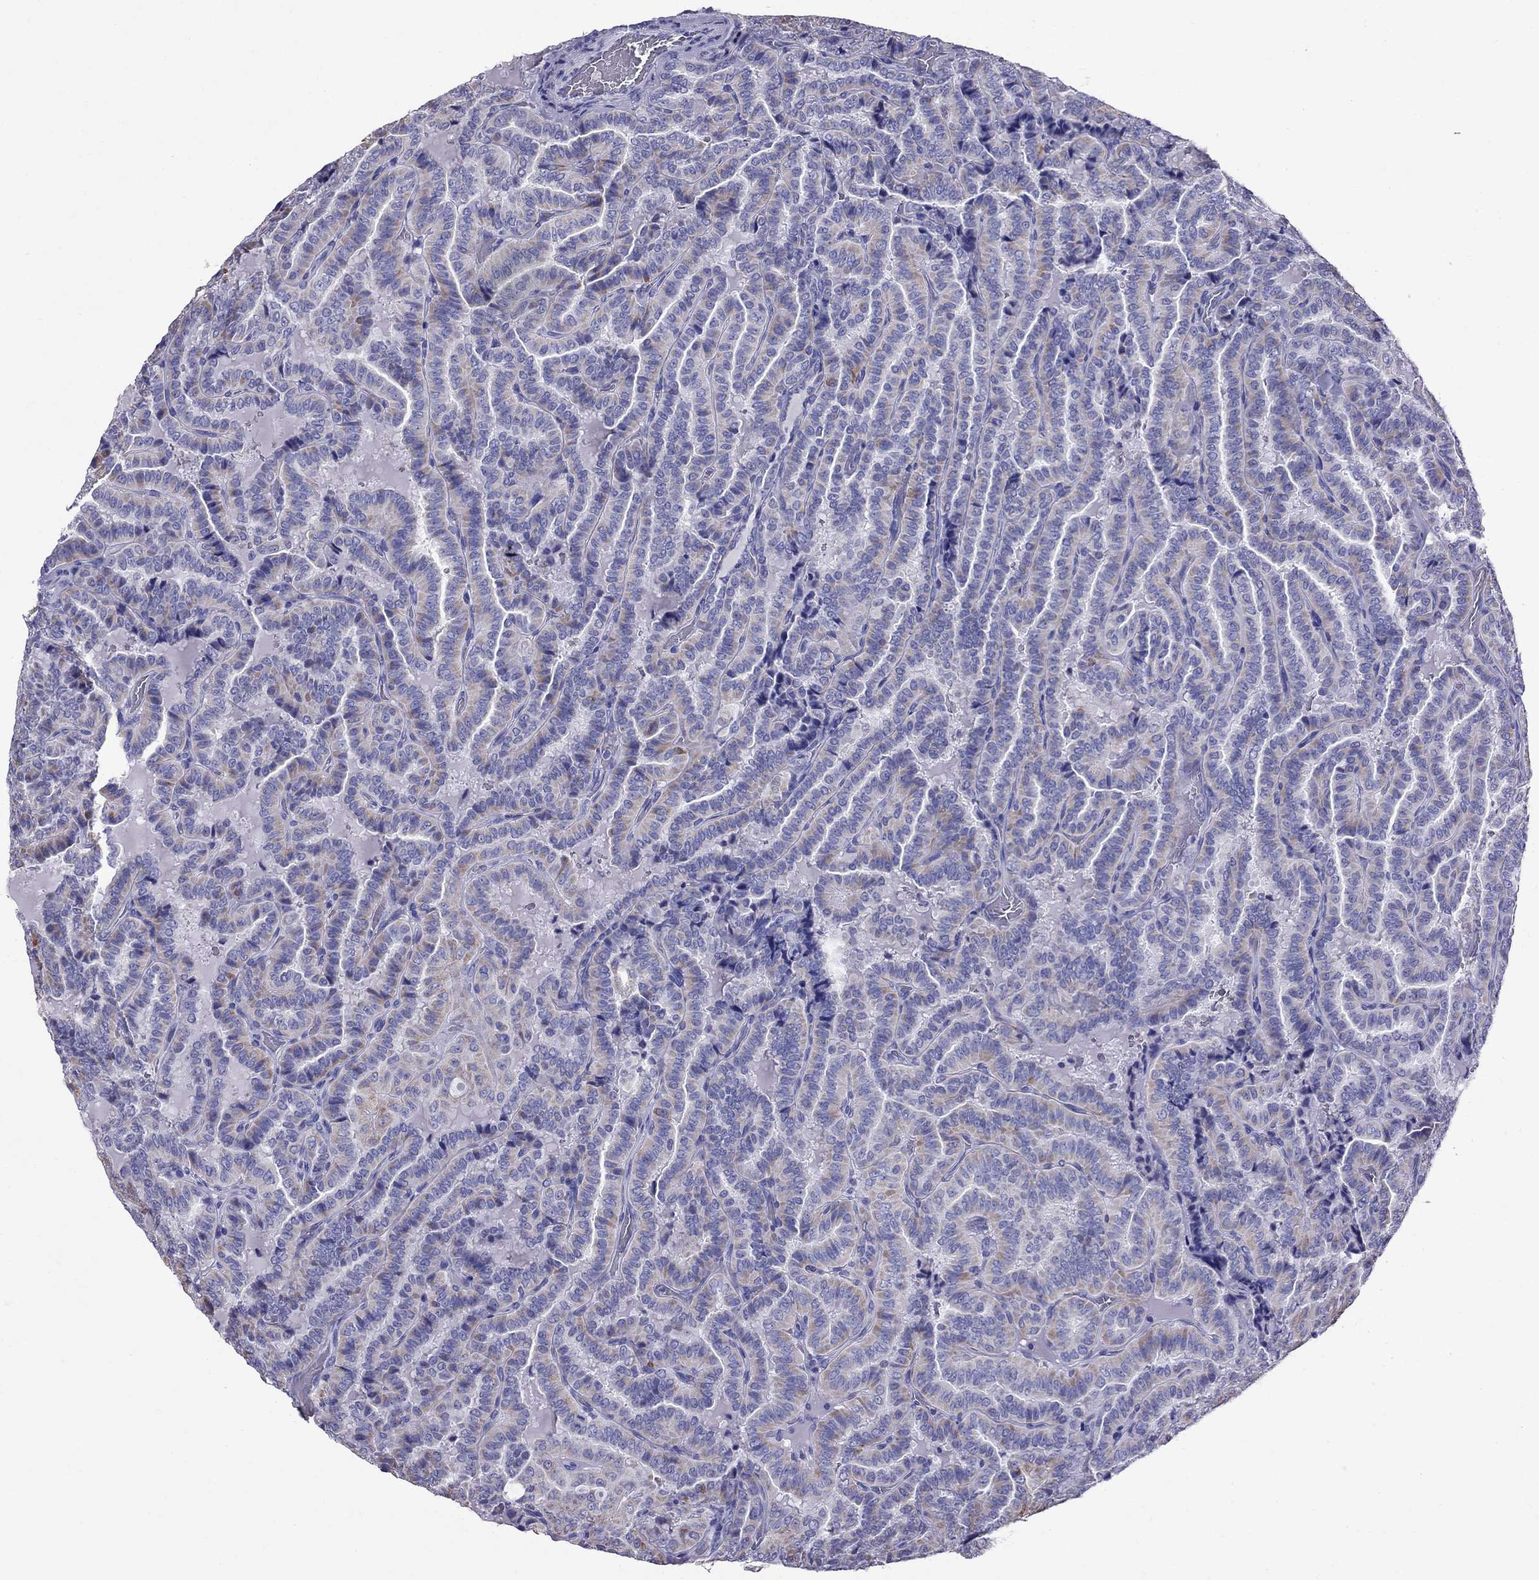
{"staining": {"intensity": "moderate", "quantity": "<25%", "location": "cytoplasmic/membranous"}, "tissue": "thyroid cancer", "cell_type": "Tumor cells", "image_type": "cancer", "snomed": [{"axis": "morphology", "description": "Papillary adenocarcinoma, NOS"}, {"axis": "topography", "description": "Thyroid gland"}], "caption": "Brown immunohistochemical staining in papillary adenocarcinoma (thyroid) demonstrates moderate cytoplasmic/membranous positivity in about <25% of tumor cells. The protein is stained brown, and the nuclei are stained in blue (DAB IHC with brightfield microscopy, high magnification).", "gene": "TTLL13", "patient": {"sex": "female", "age": 39}}